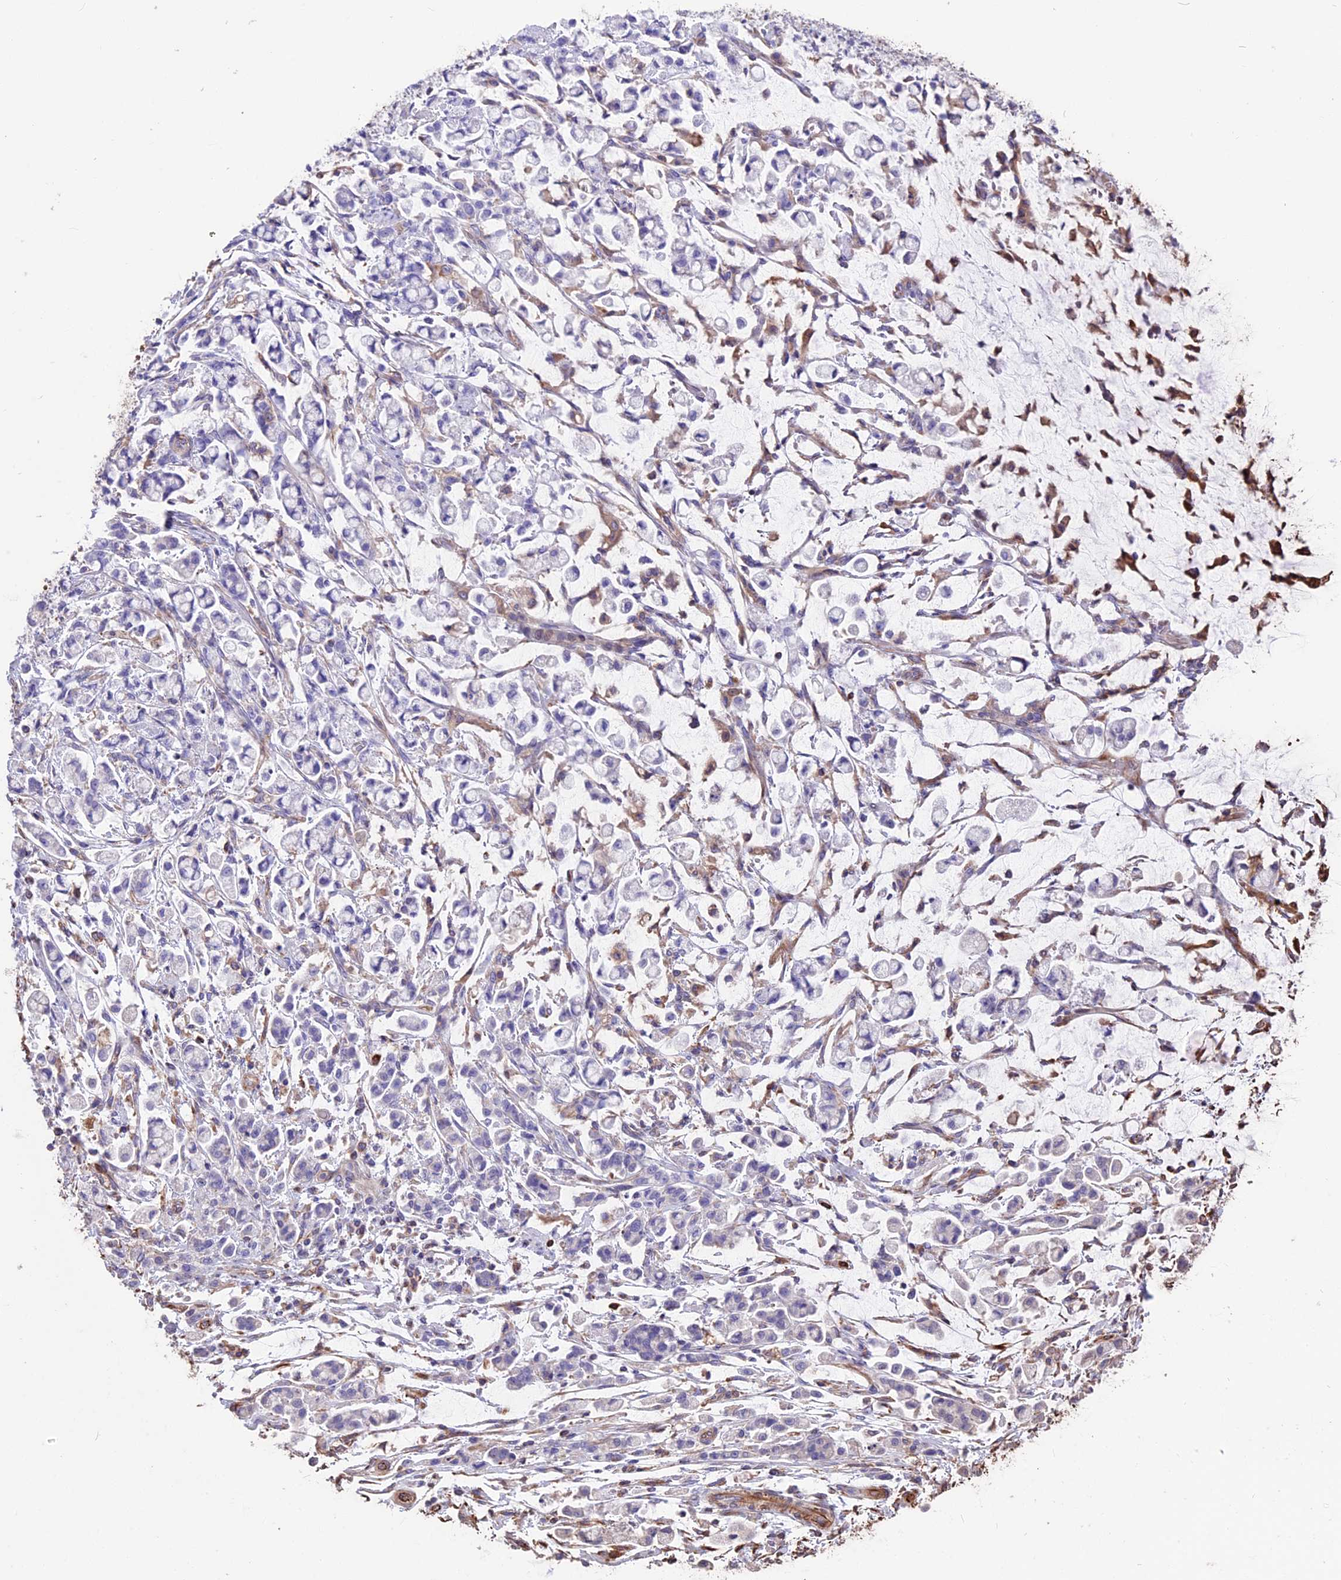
{"staining": {"intensity": "negative", "quantity": "none", "location": "none"}, "tissue": "stomach cancer", "cell_type": "Tumor cells", "image_type": "cancer", "snomed": [{"axis": "morphology", "description": "Adenocarcinoma, NOS"}, {"axis": "topography", "description": "Stomach"}], "caption": "High power microscopy photomicrograph of an immunohistochemistry (IHC) histopathology image of adenocarcinoma (stomach), revealing no significant expression in tumor cells. Nuclei are stained in blue.", "gene": "SEH1L", "patient": {"sex": "female", "age": 60}}